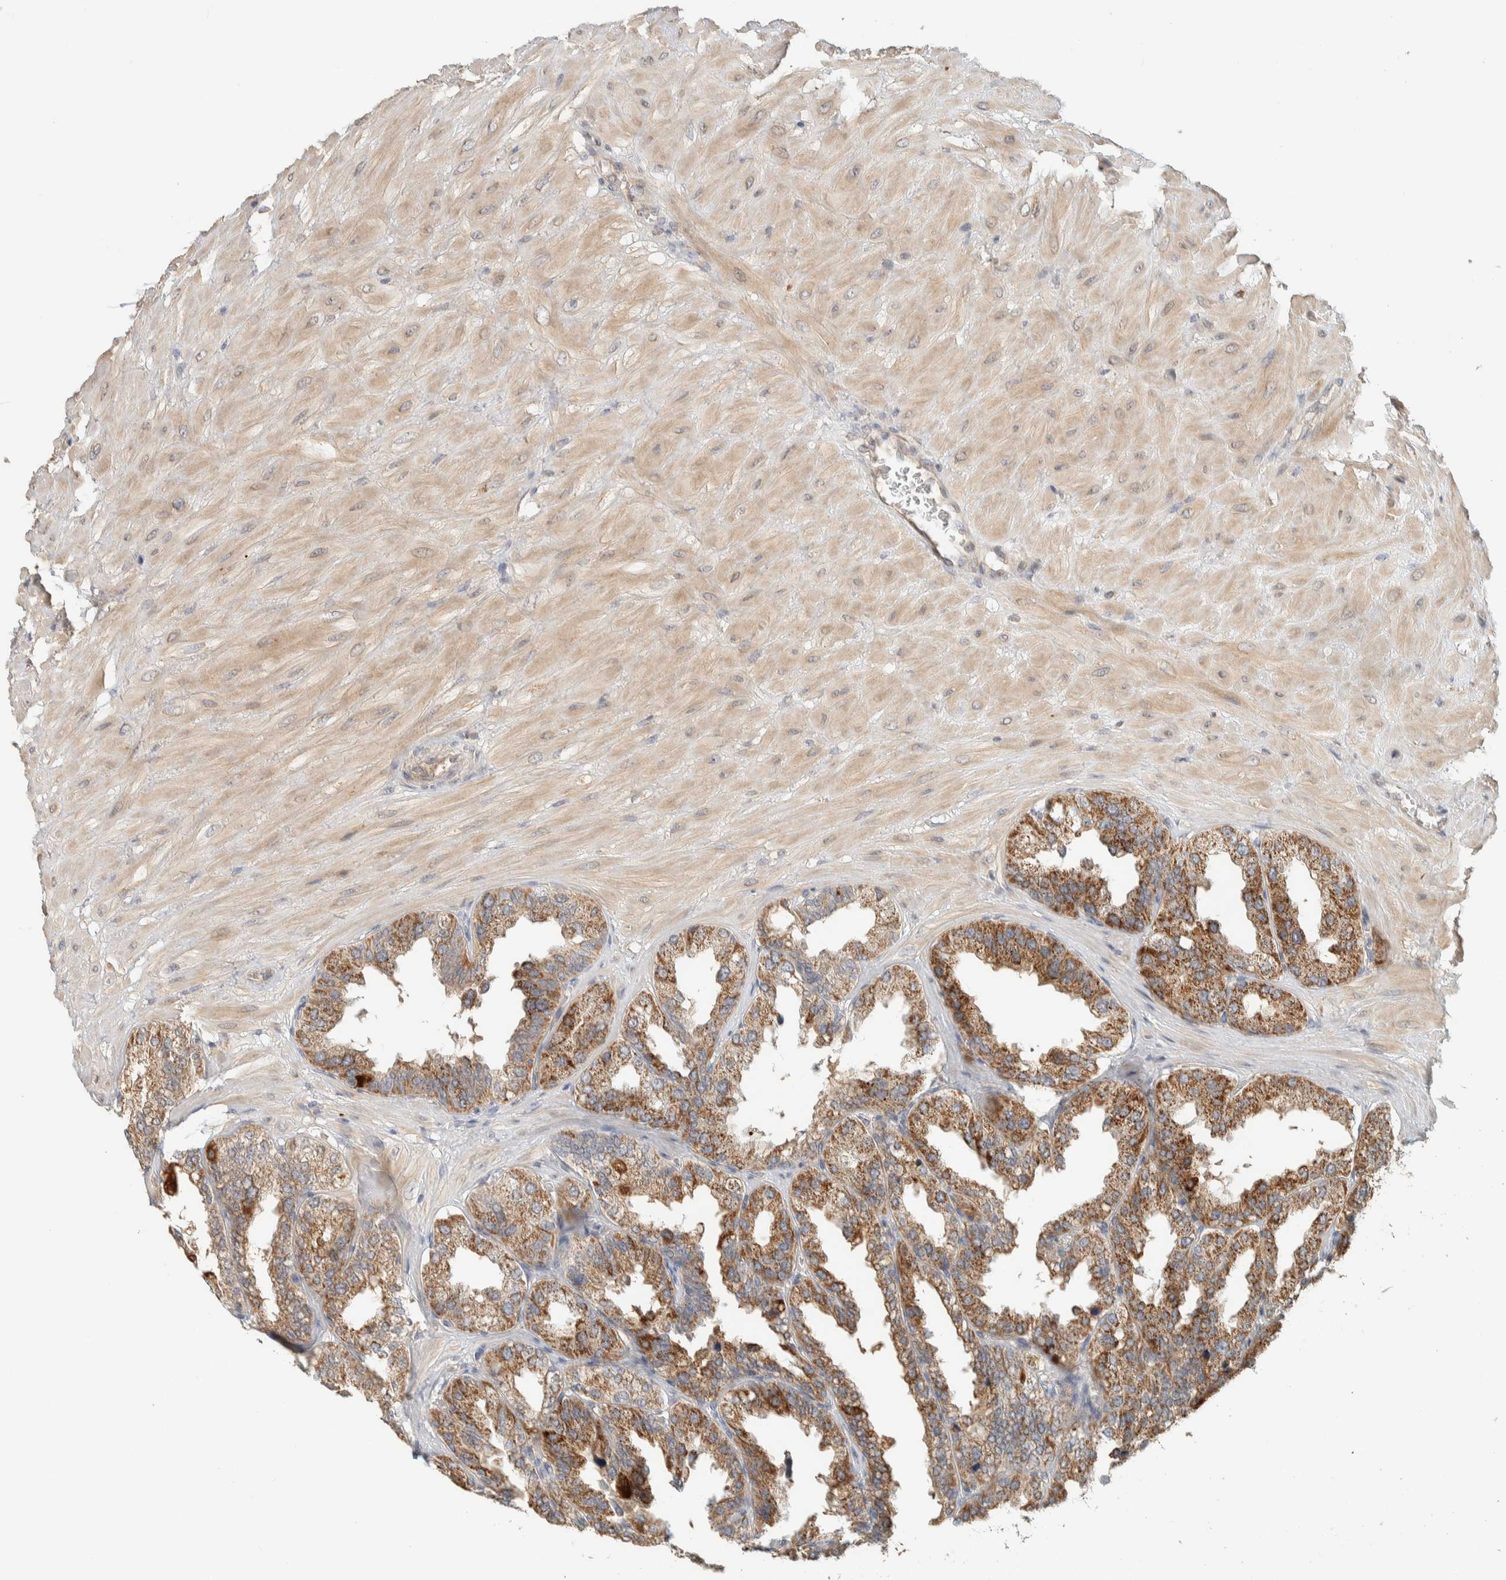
{"staining": {"intensity": "moderate", "quantity": ">75%", "location": "cytoplasmic/membranous"}, "tissue": "seminal vesicle", "cell_type": "Glandular cells", "image_type": "normal", "snomed": [{"axis": "morphology", "description": "Normal tissue, NOS"}, {"axis": "topography", "description": "Prostate"}, {"axis": "topography", "description": "Seminal veicle"}], "caption": "Moderate cytoplasmic/membranous protein staining is present in about >75% of glandular cells in seminal vesicle. (DAB (3,3'-diaminobenzidine) = brown stain, brightfield microscopy at high magnification).", "gene": "PDE7B", "patient": {"sex": "male", "age": 51}}